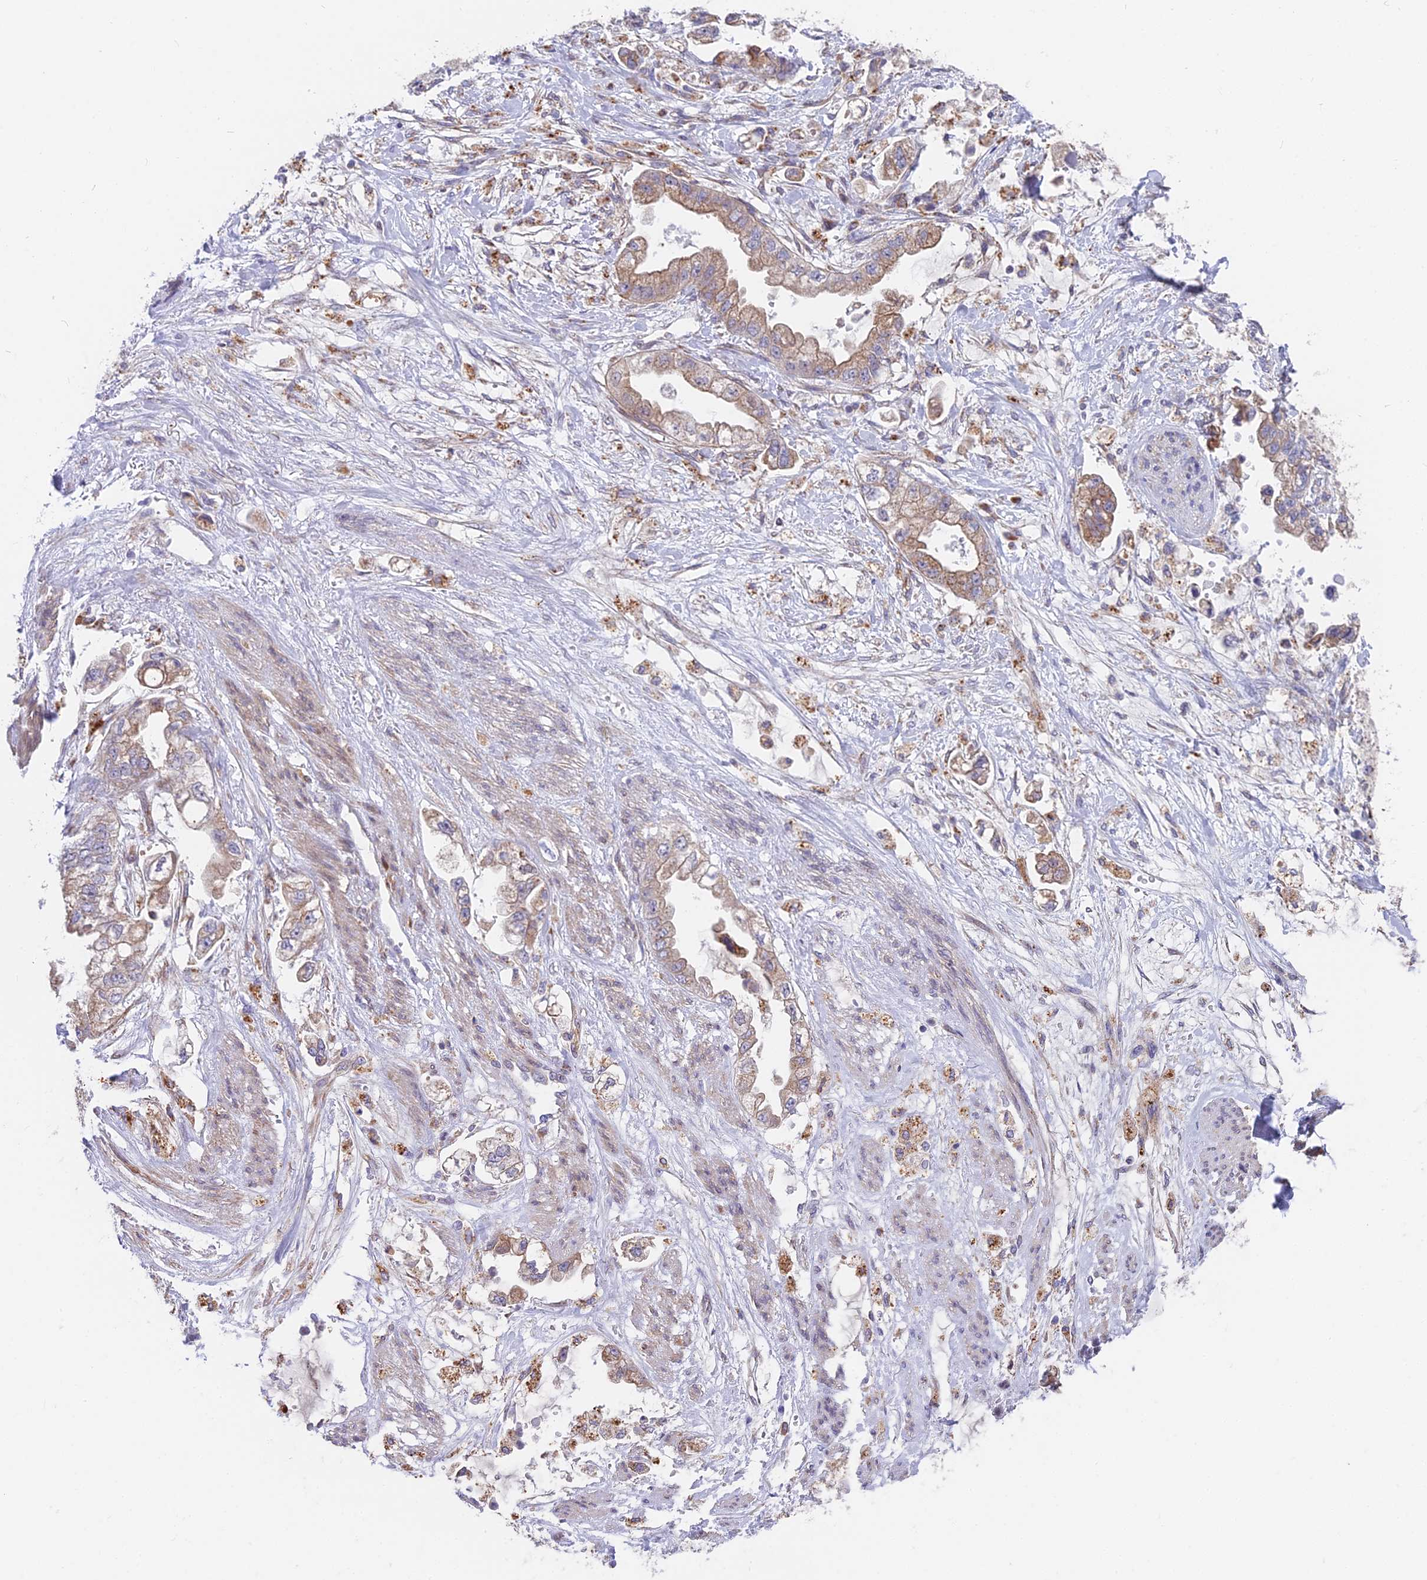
{"staining": {"intensity": "moderate", "quantity": "25%-75%", "location": "cytoplasmic/membranous"}, "tissue": "stomach cancer", "cell_type": "Tumor cells", "image_type": "cancer", "snomed": [{"axis": "morphology", "description": "Adenocarcinoma, NOS"}, {"axis": "topography", "description": "Stomach"}], "caption": "Moderate cytoplasmic/membranous positivity is identified in about 25%-75% of tumor cells in stomach cancer.", "gene": "TBC1D20", "patient": {"sex": "male", "age": 62}}